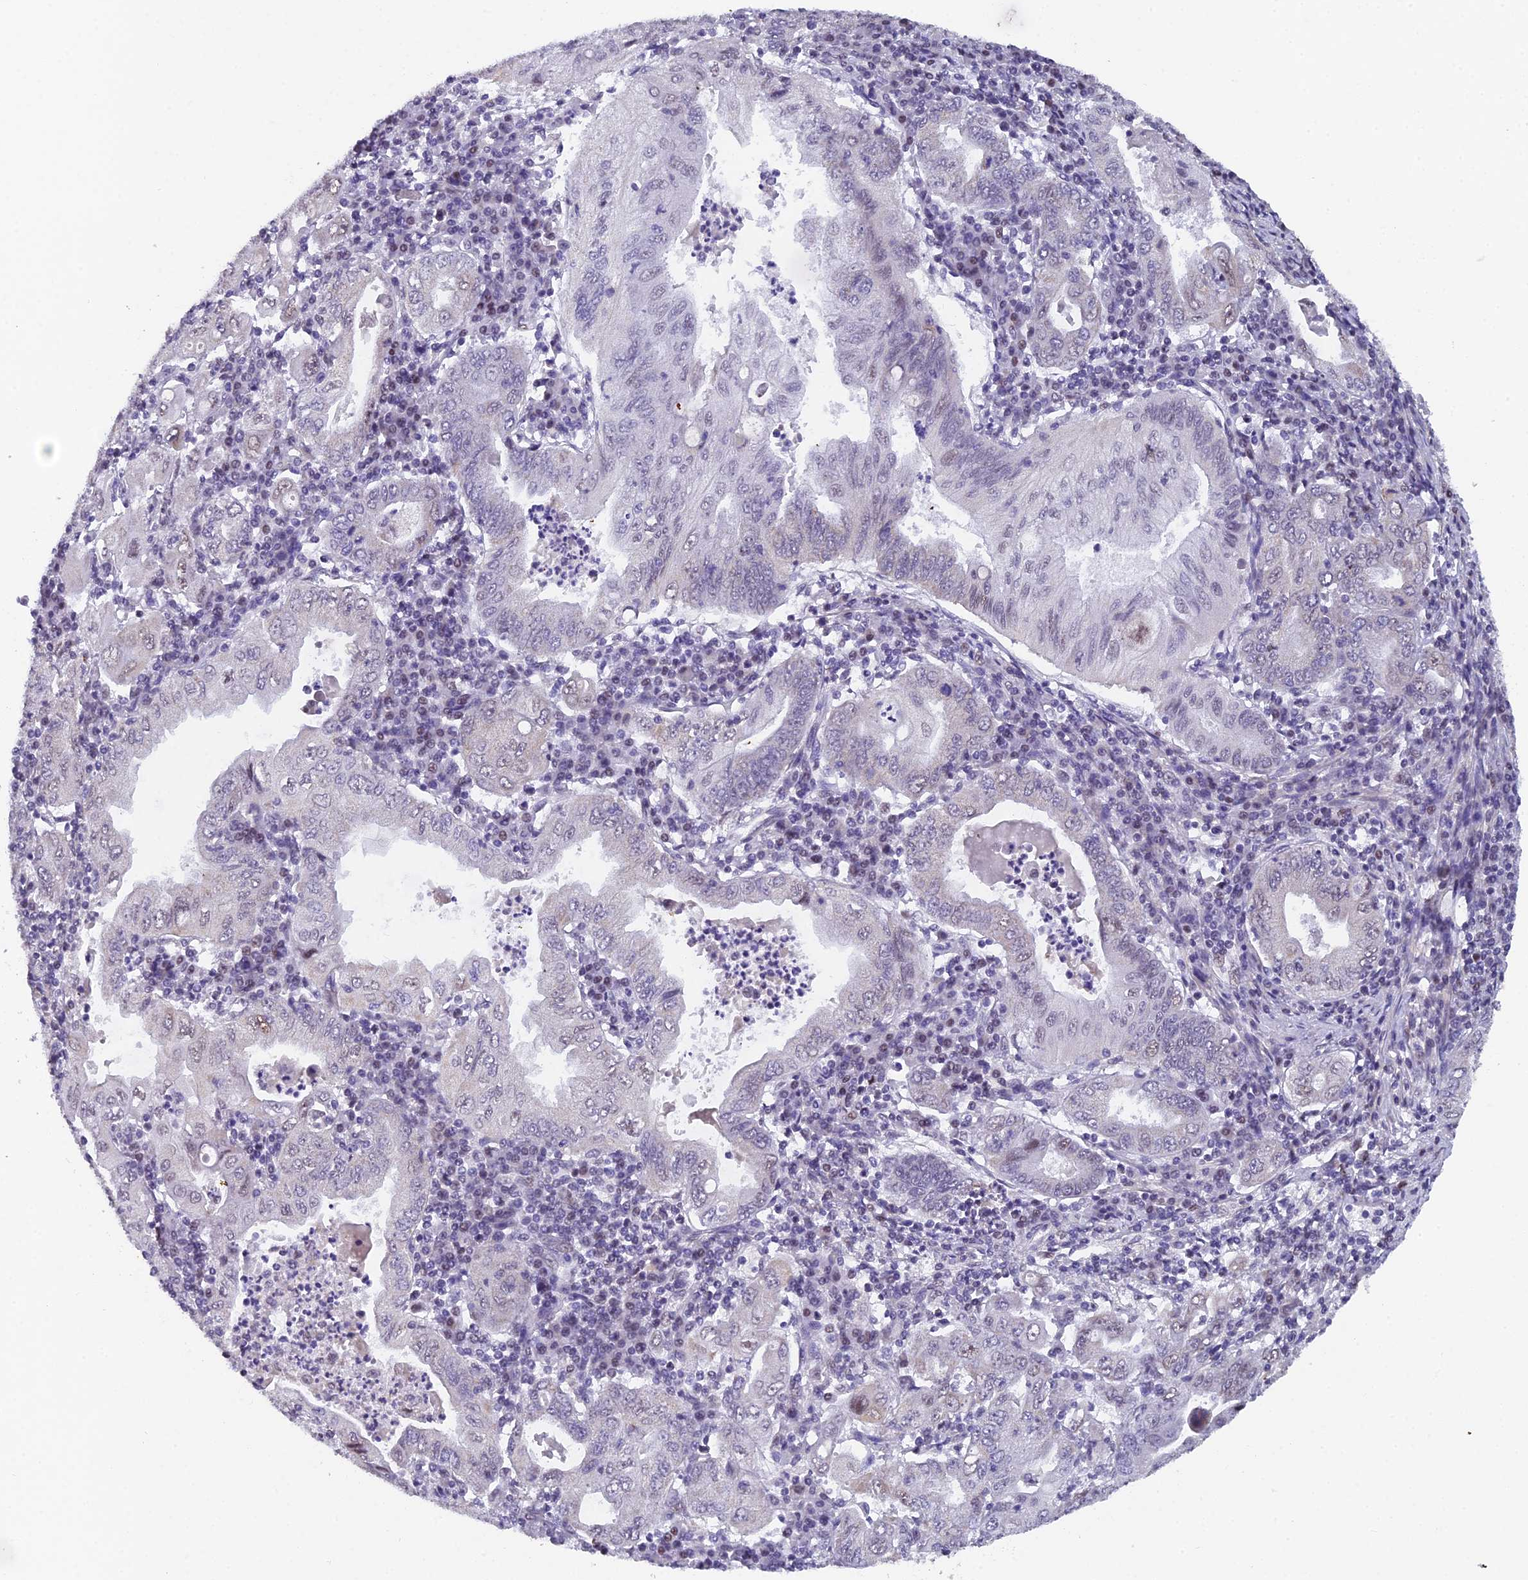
{"staining": {"intensity": "negative", "quantity": "none", "location": "none"}, "tissue": "stomach cancer", "cell_type": "Tumor cells", "image_type": "cancer", "snomed": [{"axis": "morphology", "description": "Normal tissue, NOS"}, {"axis": "morphology", "description": "Adenocarcinoma, NOS"}, {"axis": "topography", "description": "Esophagus"}, {"axis": "topography", "description": "Stomach, upper"}, {"axis": "topography", "description": "Peripheral nerve tissue"}], "caption": "This is an immunohistochemistry image of human adenocarcinoma (stomach). There is no staining in tumor cells.", "gene": "XKR9", "patient": {"sex": "male", "age": 62}}